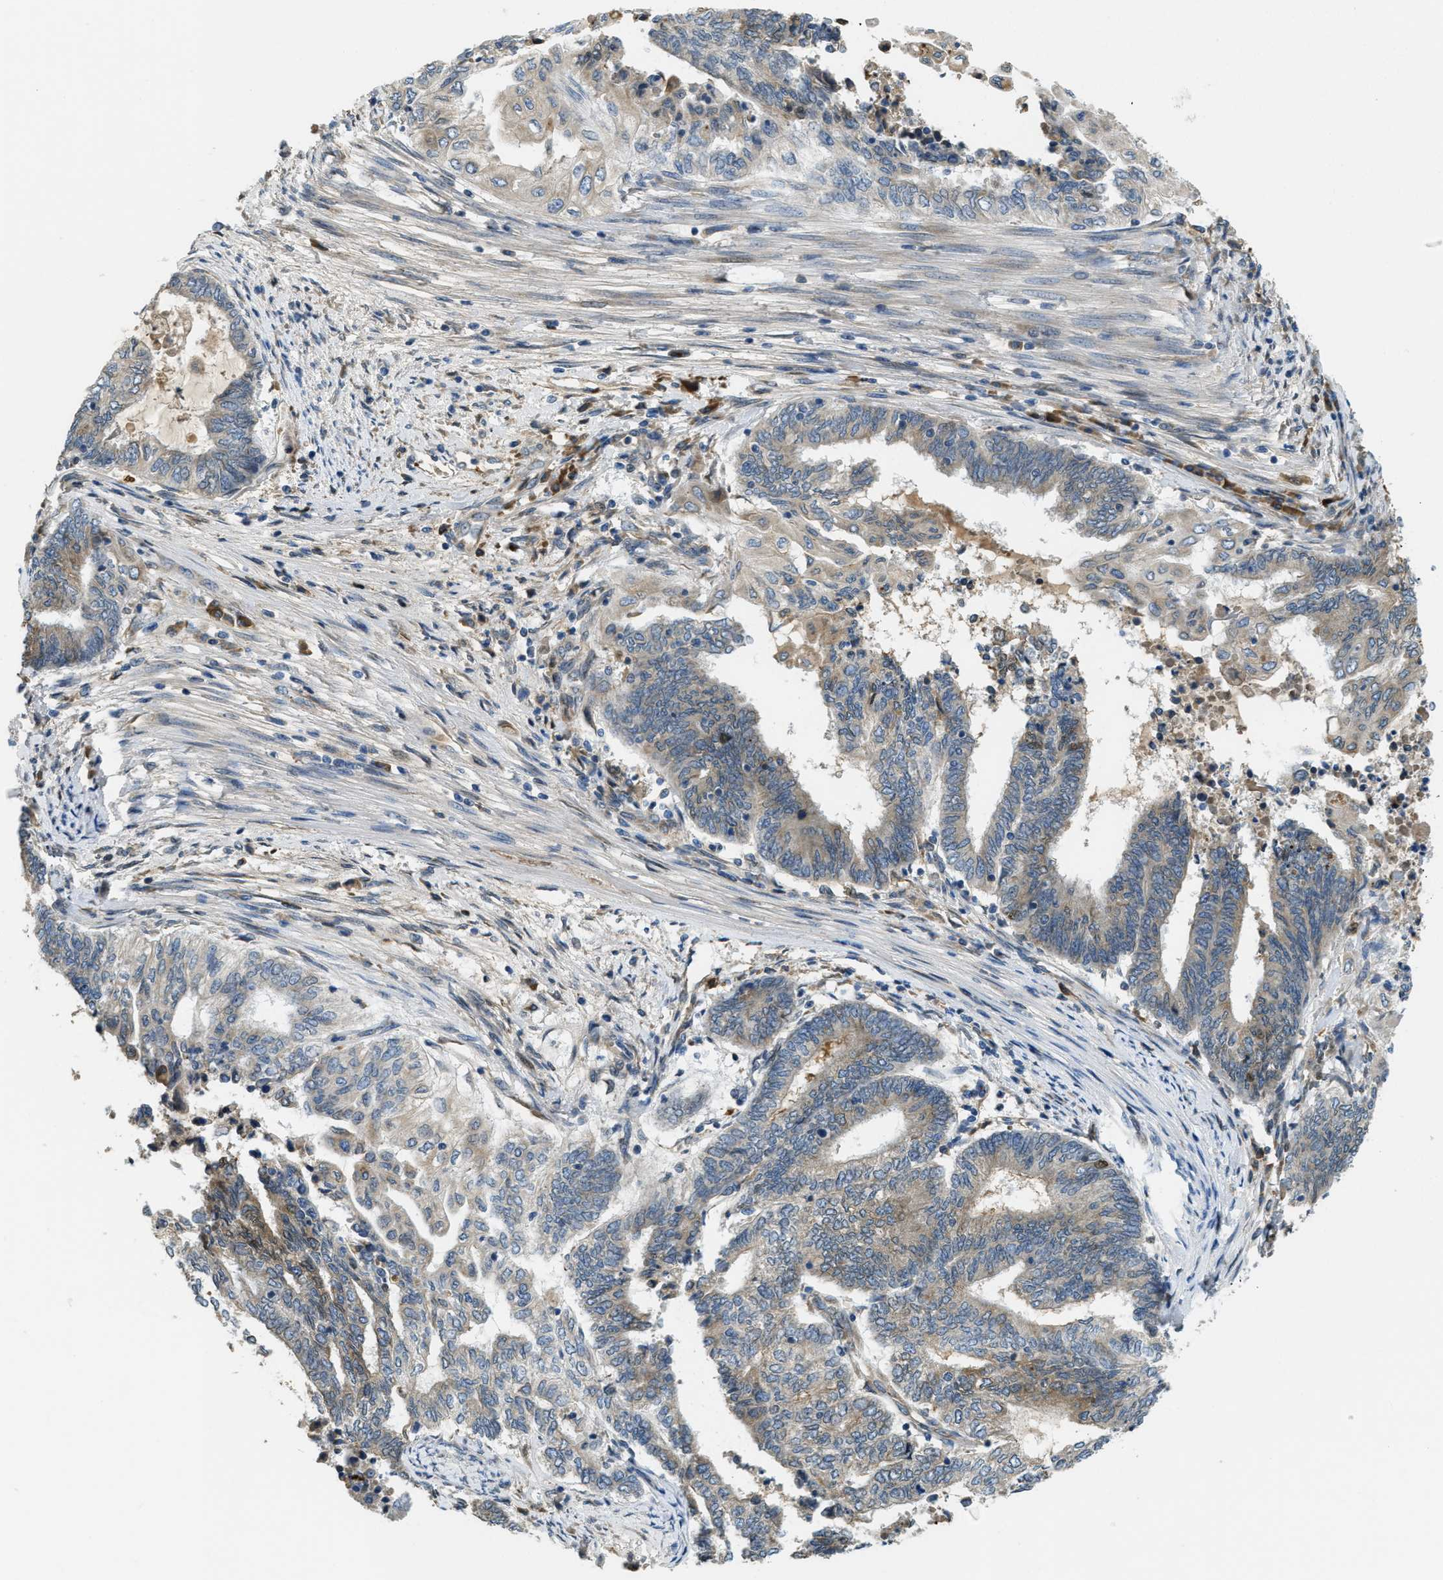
{"staining": {"intensity": "weak", "quantity": "25%-75%", "location": "cytoplasmic/membranous"}, "tissue": "endometrial cancer", "cell_type": "Tumor cells", "image_type": "cancer", "snomed": [{"axis": "morphology", "description": "Adenocarcinoma, NOS"}, {"axis": "topography", "description": "Uterus"}, {"axis": "topography", "description": "Endometrium"}], "caption": "Immunohistochemical staining of human endometrial cancer (adenocarcinoma) demonstrates low levels of weak cytoplasmic/membranous protein expression in about 25%-75% of tumor cells. The staining is performed using DAB (3,3'-diaminobenzidine) brown chromogen to label protein expression. The nuclei are counter-stained blue using hematoxylin.", "gene": "MPDU1", "patient": {"sex": "female", "age": 70}}